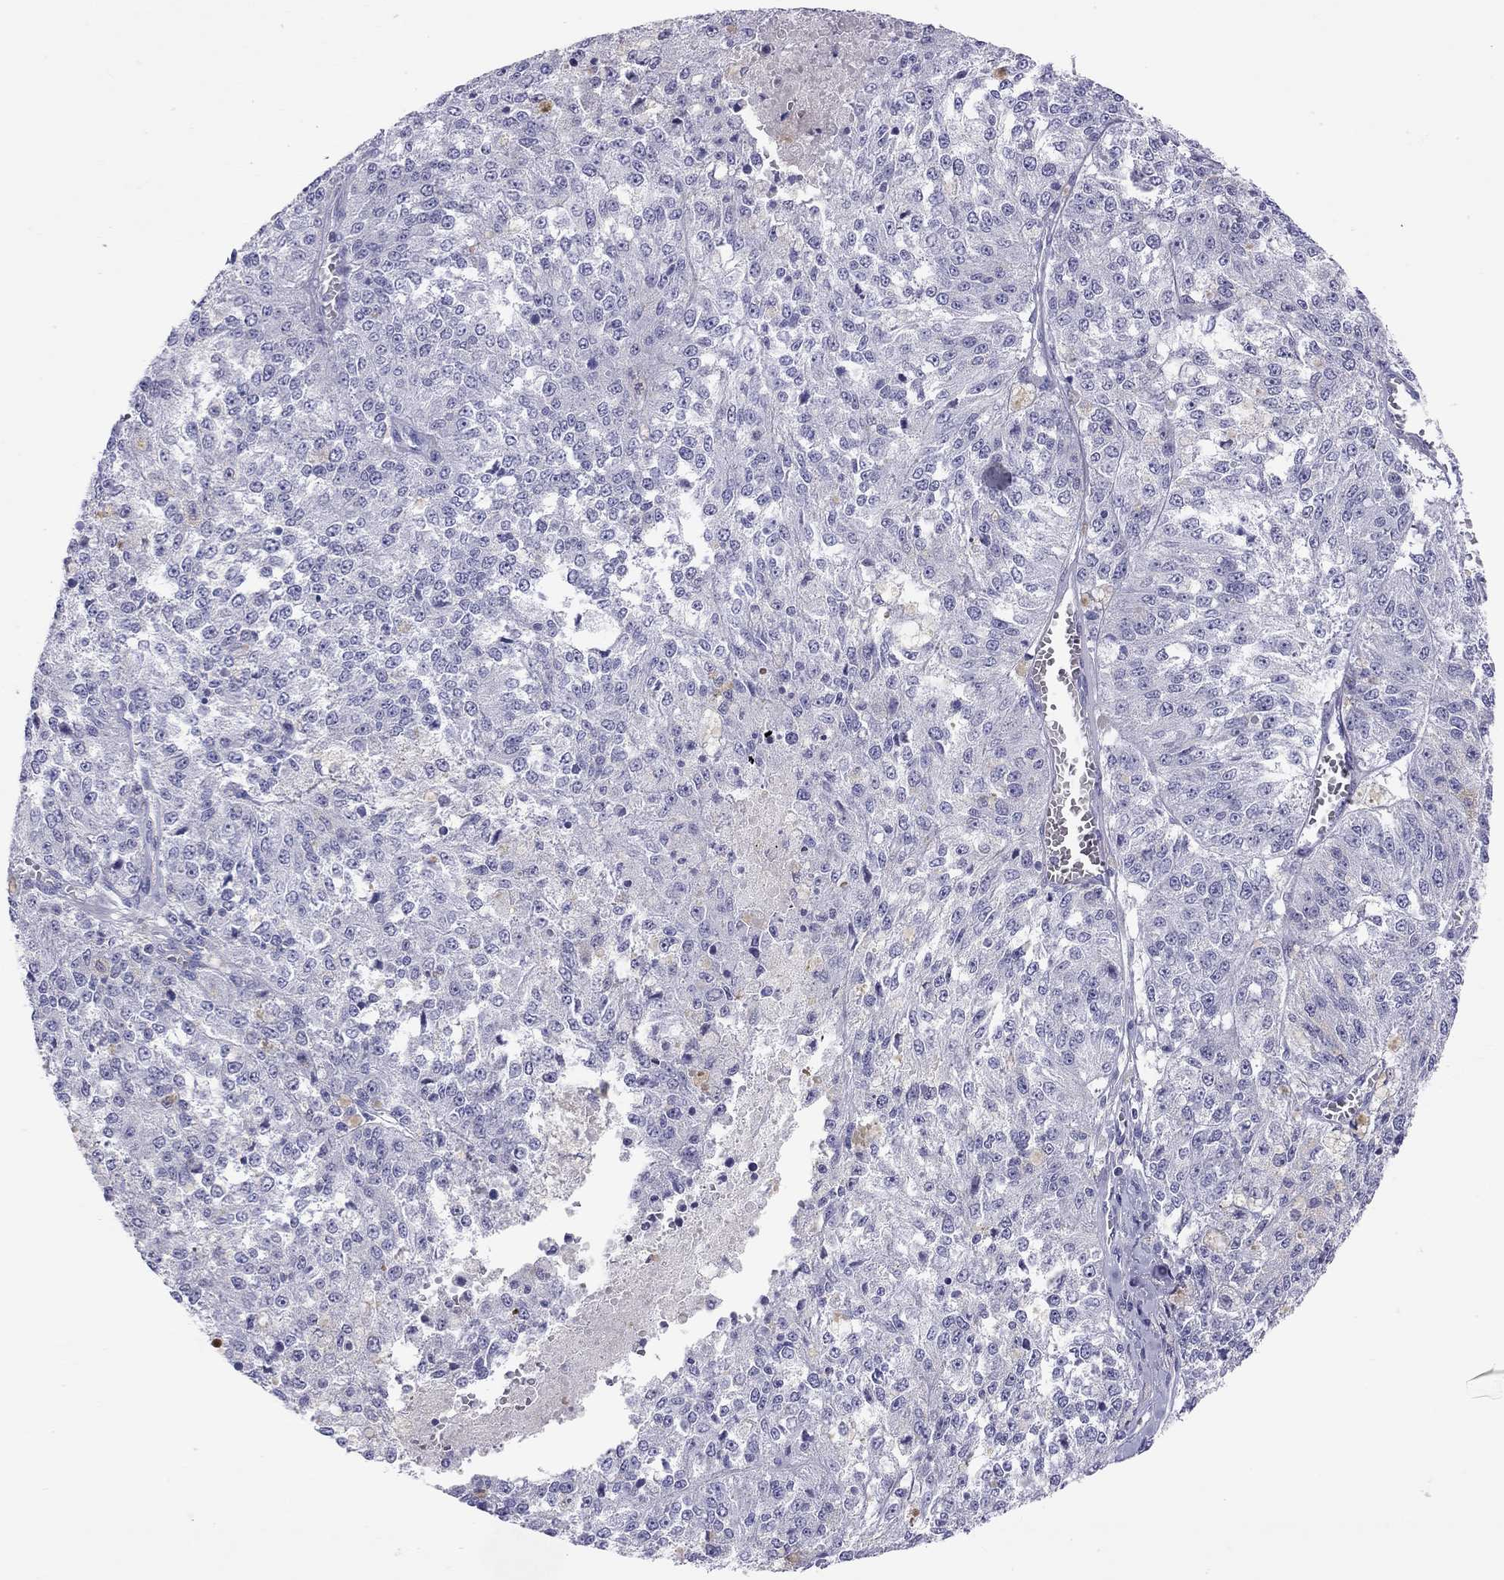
{"staining": {"intensity": "negative", "quantity": "none", "location": "none"}, "tissue": "melanoma", "cell_type": "Tumor cells", "image_type": "cancer", "snomed": [{"axis": "morphology", "description": "Malignant melanoma, Metastatic site"}, {"axis": "topography", "description": "Lymph node"}], "caption": "A histopathology image of melanoma stained for a protein reveals no brown staining in tumor cells.", "gene": "HLA-DQB2", "patient": {"sex": "female", "age": 64}}